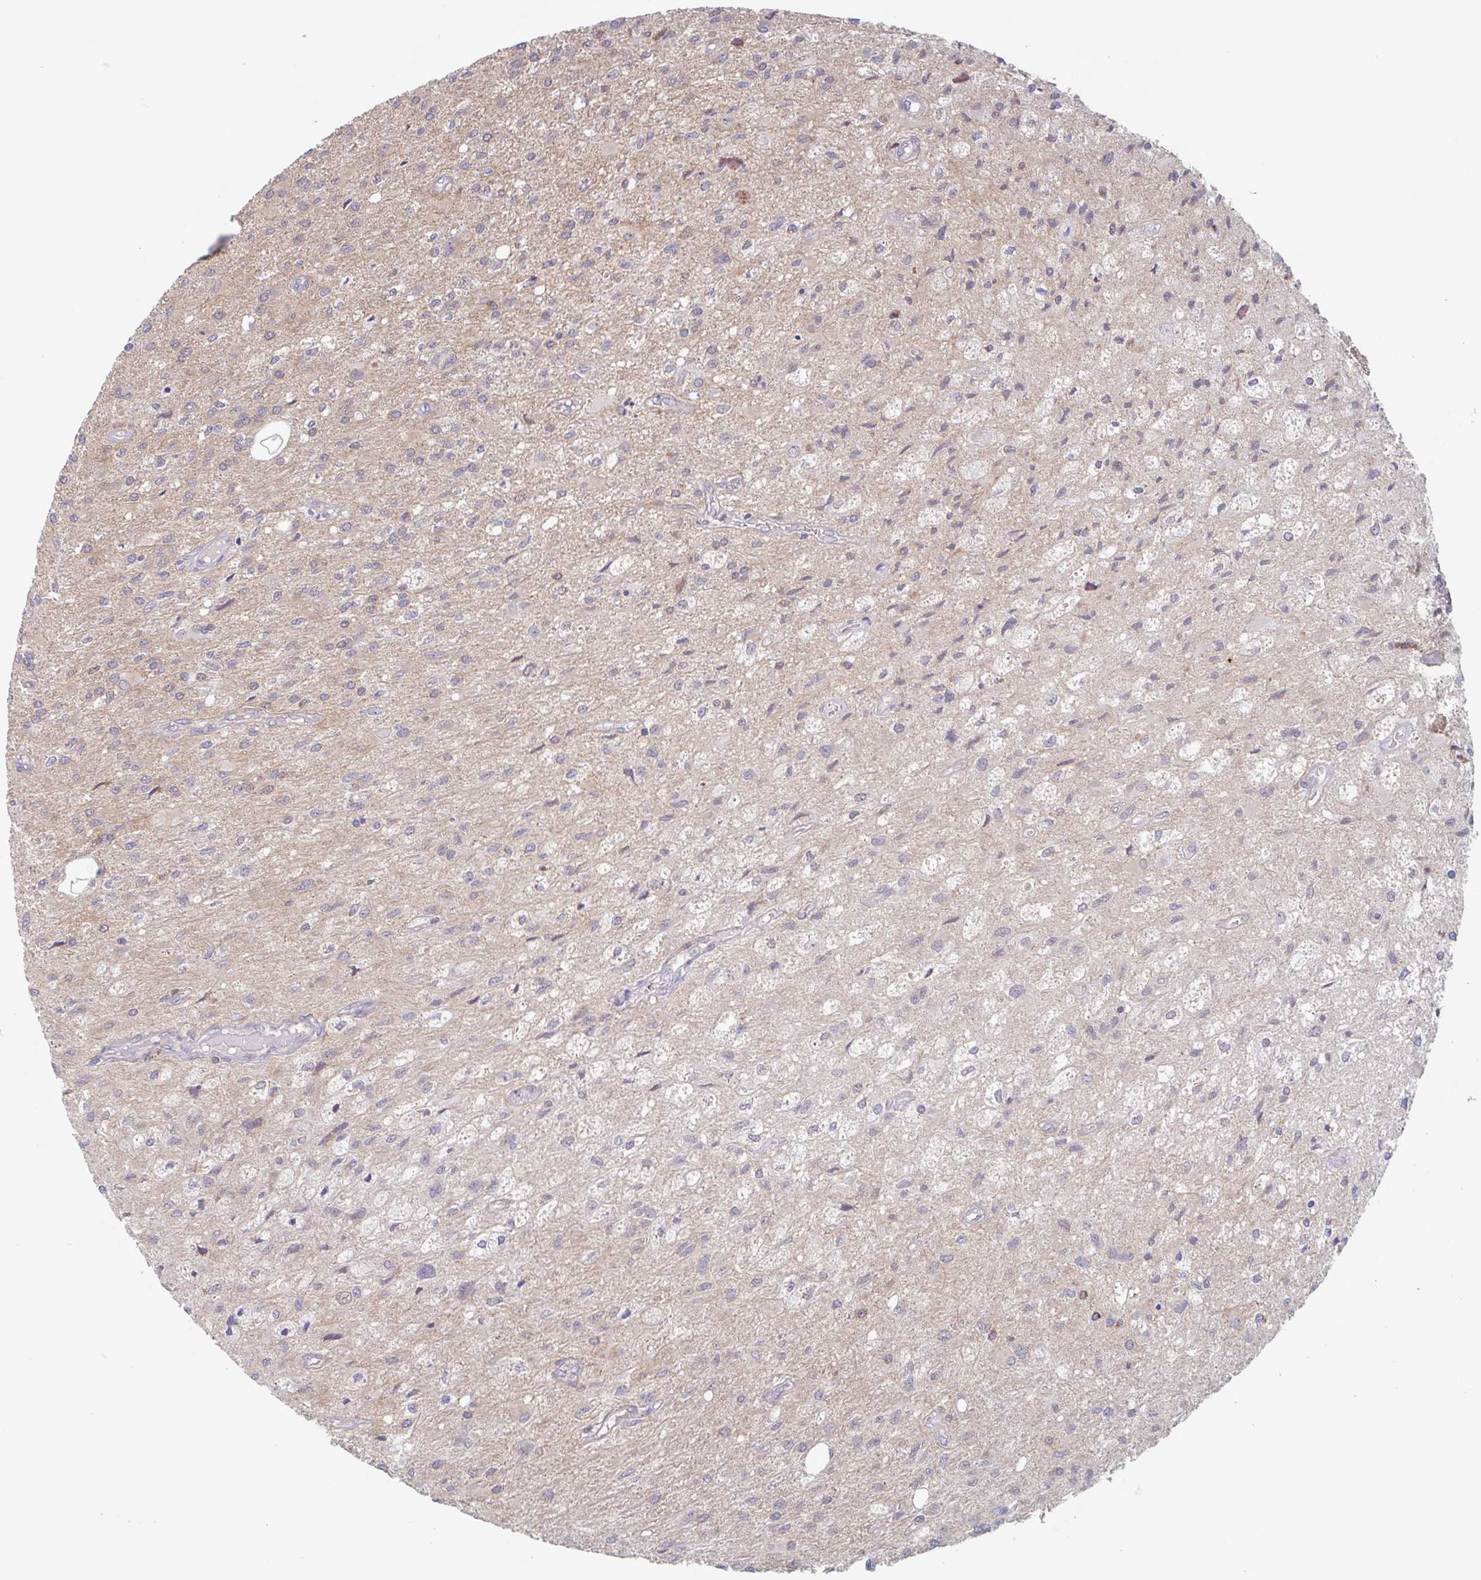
{"staining": {"intensity": "negative", "quantity": "none", "location": "none"}, "tissue": "glioma", "cell_type": "Tumor cells", "image_type": "cancer", "snomed": [{"axis": "morphology", "description": "Glioma, malignant, High grade"}, {"axis": "topography", "description": "Brain"}], "caption": "DAB immunohistochemical staining of human high-grade glioma (malignant) displays no significant staining in tumor cells. Nuclei are stained in blue.", "gene": "SURF1", "patient": {"sex": "female", "age": 70}}